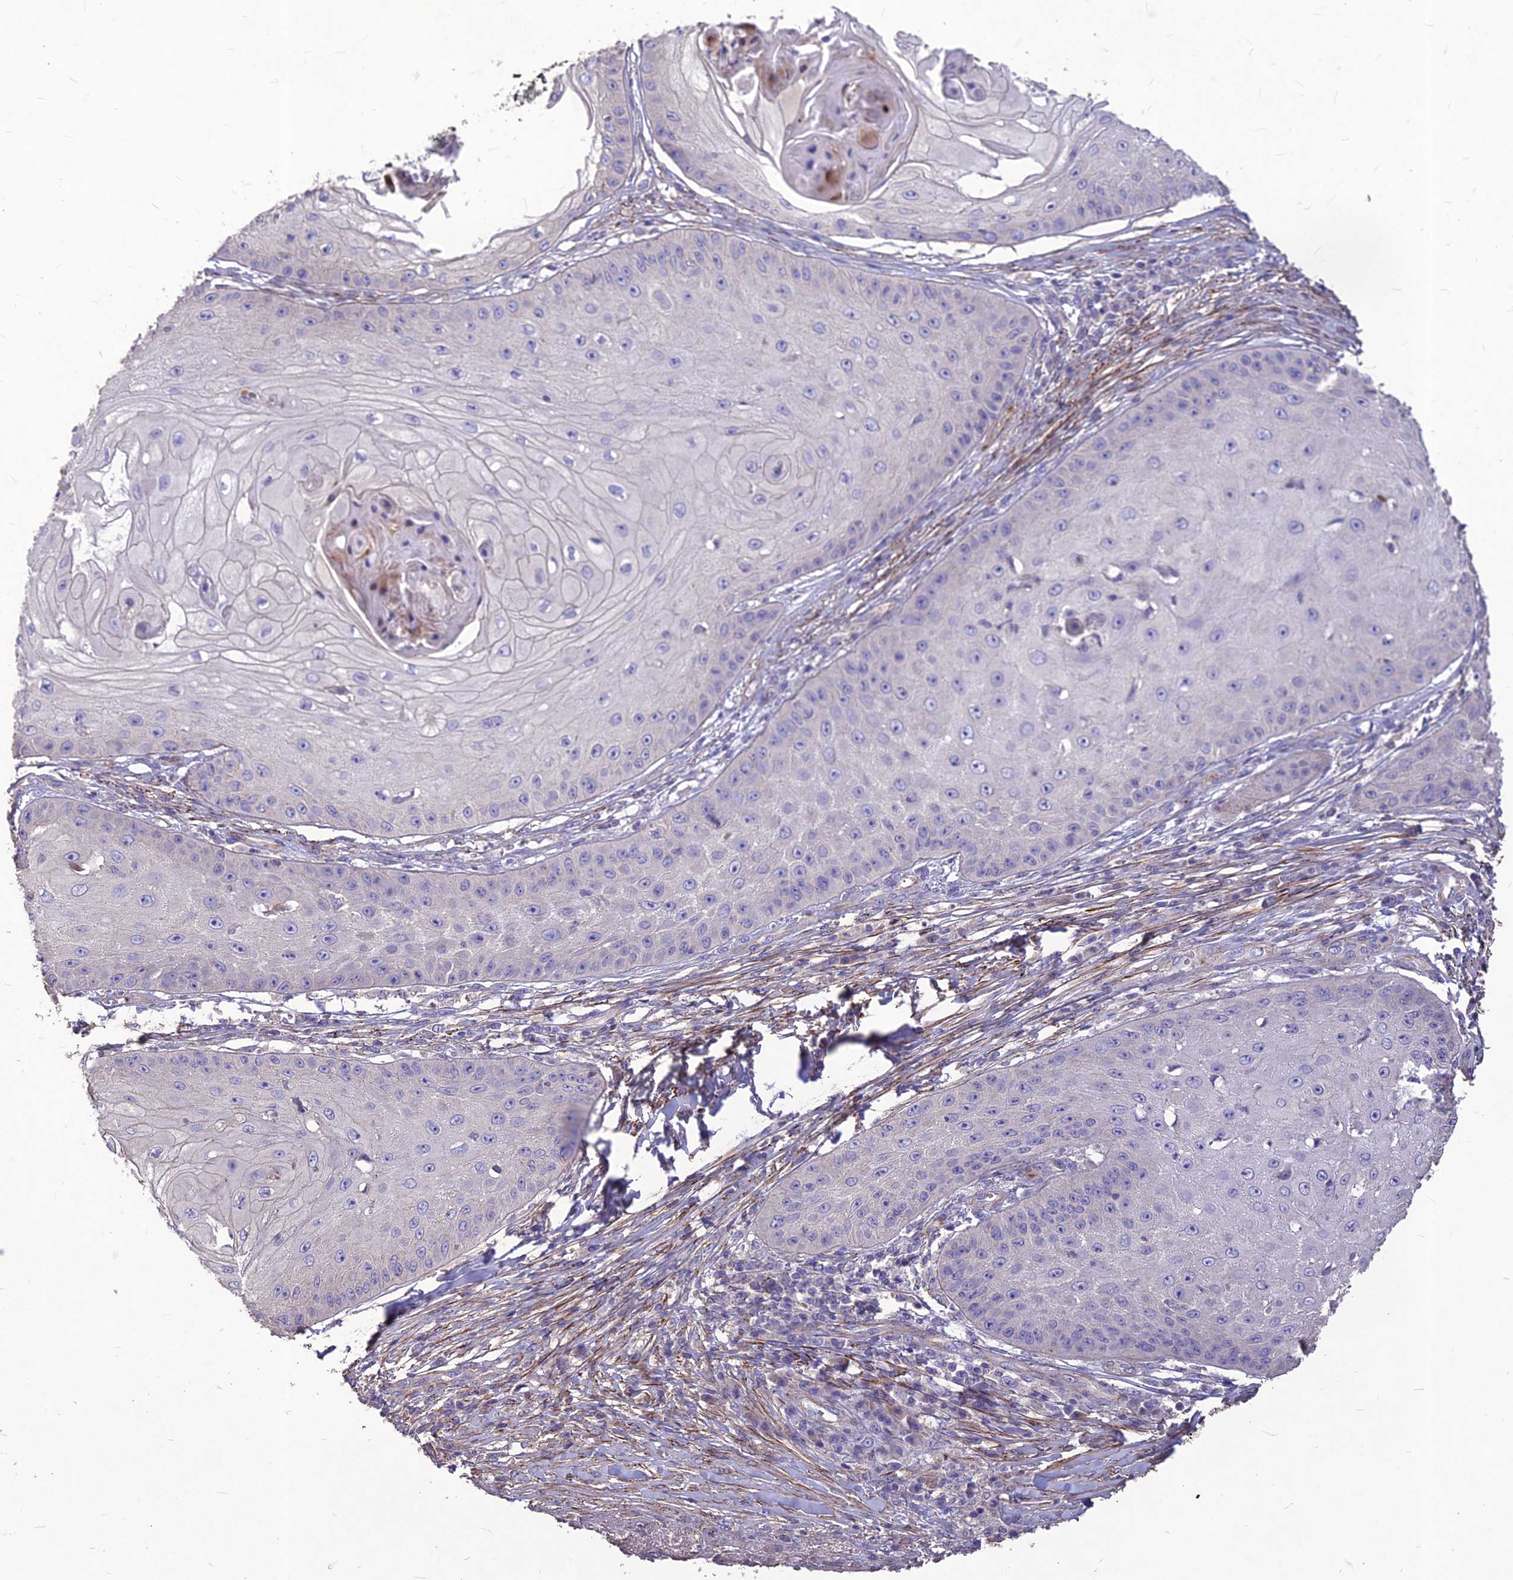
{"staining": {"intensity": "negative", "quantity": "none", "location": "none"}, "tissue": "skin cancer", "cell_type": "Tumor cells", "image_type": "cancer", "snomed": [{"axis": "morphology", "description": "Squamous cell carcinoma, NOS"}, {"axis": "topography", "description": "Skin"}], "caption": "High power microscopy image of an immunohistochemistry (IHC) micrograph of squamous cell carcinoma (skin), revealing no significant staining in tumor cells.", "gene": "CLUH", "patient": {"sex": "male", "age": 70}}